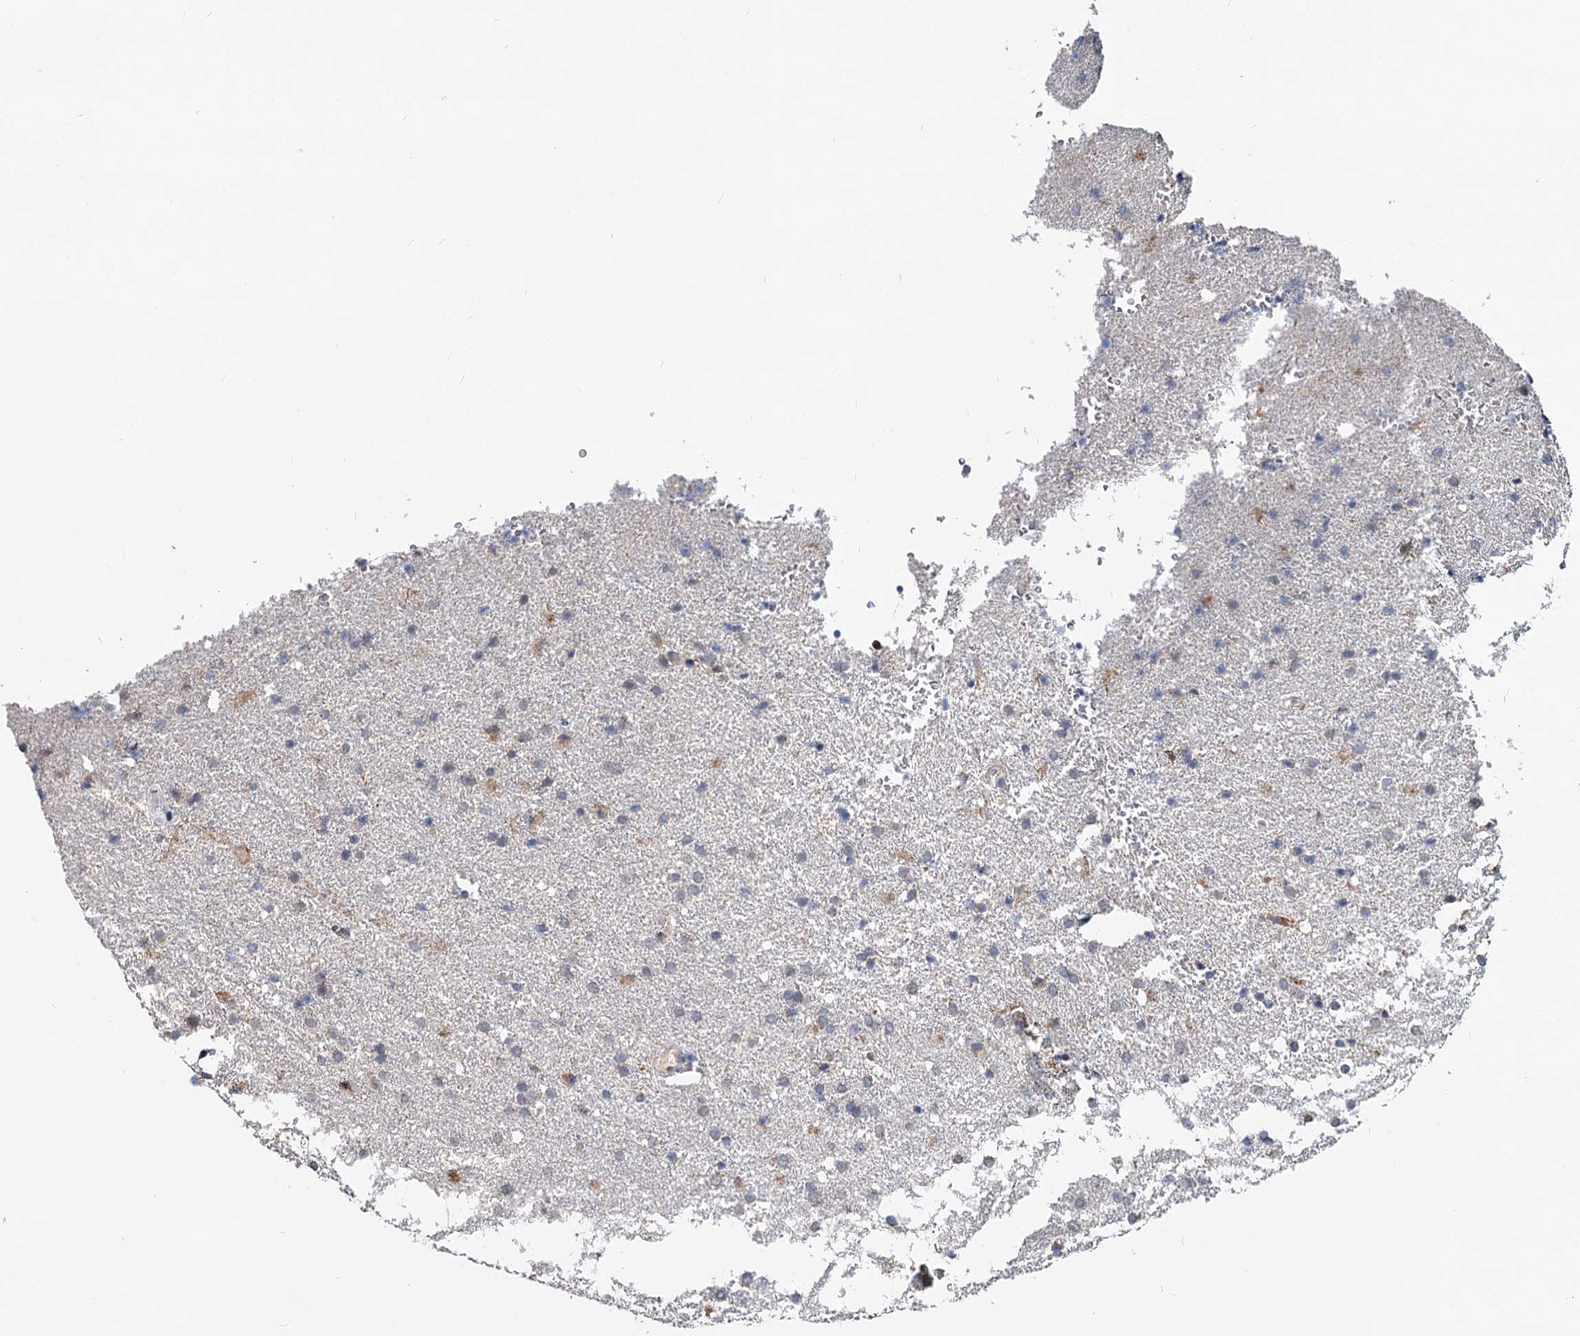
{"staining": {"intensity": "moderate", "quantity": "<25%", "location": "cytoplasmic/membranous"}, "tissue": "glioma", "cell_type": "Tumor cells", "image_type": "cancer", "snomed": [{"axis": "morphology", "description": "Glioma, malignant, High grade"}, {"axis": "topography", "description": "Brain"}], "caption": "DAB immunohistochemical staining of malignant glioma (high-grade) displays moderate cytoplasmic/membranous protein expression in approximately <25% of tumor cells.", "gene": "RITA1", "patient": {"sex": "male", "age": 72}}